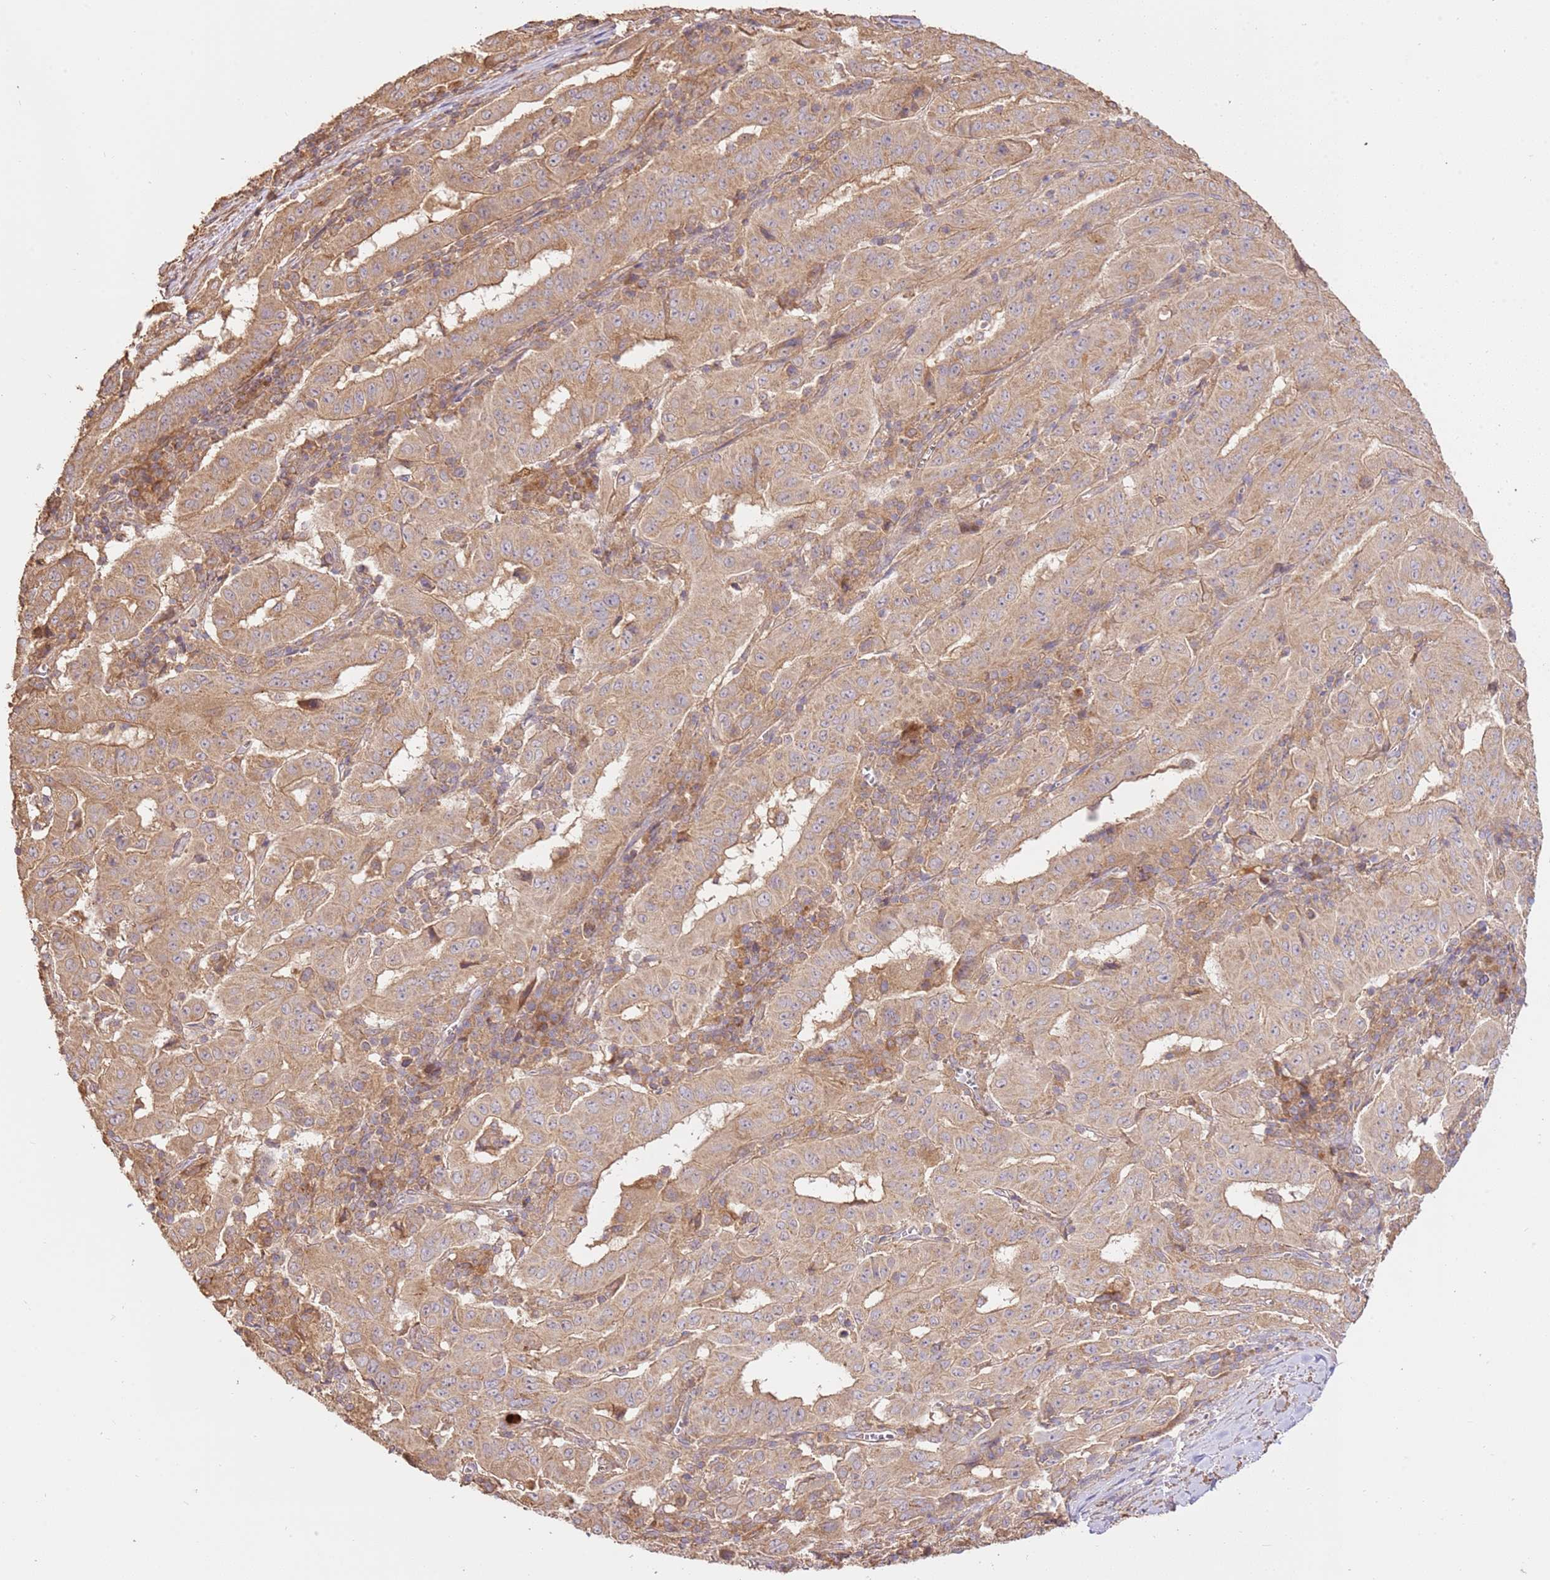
{"staining": {"intensity": "moderate", "quantity": ">75%", "location": "cytoplasmic/membranous"}, "tissue": "pancreatic cancer", "cell_type": "Tumor cells", "image_type": "cancer", "snomed": [{"axis": "morphology", "description": "Adenocarcinoma, NOS"}, {"axis": "topography", "description": "Pancreas"}], "caption": "A high-resolution histopathology image shows immunohistochemistry staining of pancreatic adenocarcinoma, which reveals moderate cytoplasmic/membranous expression in about >75% of tumor cells. (Stains: DAB (3,3'-diaminobenzidine) in brown, nuclei in blue, Microscopy: brightfield microscopy at high magnification).", "gene": "CEP55", "patient": {"sex": "male", "age": 63}}